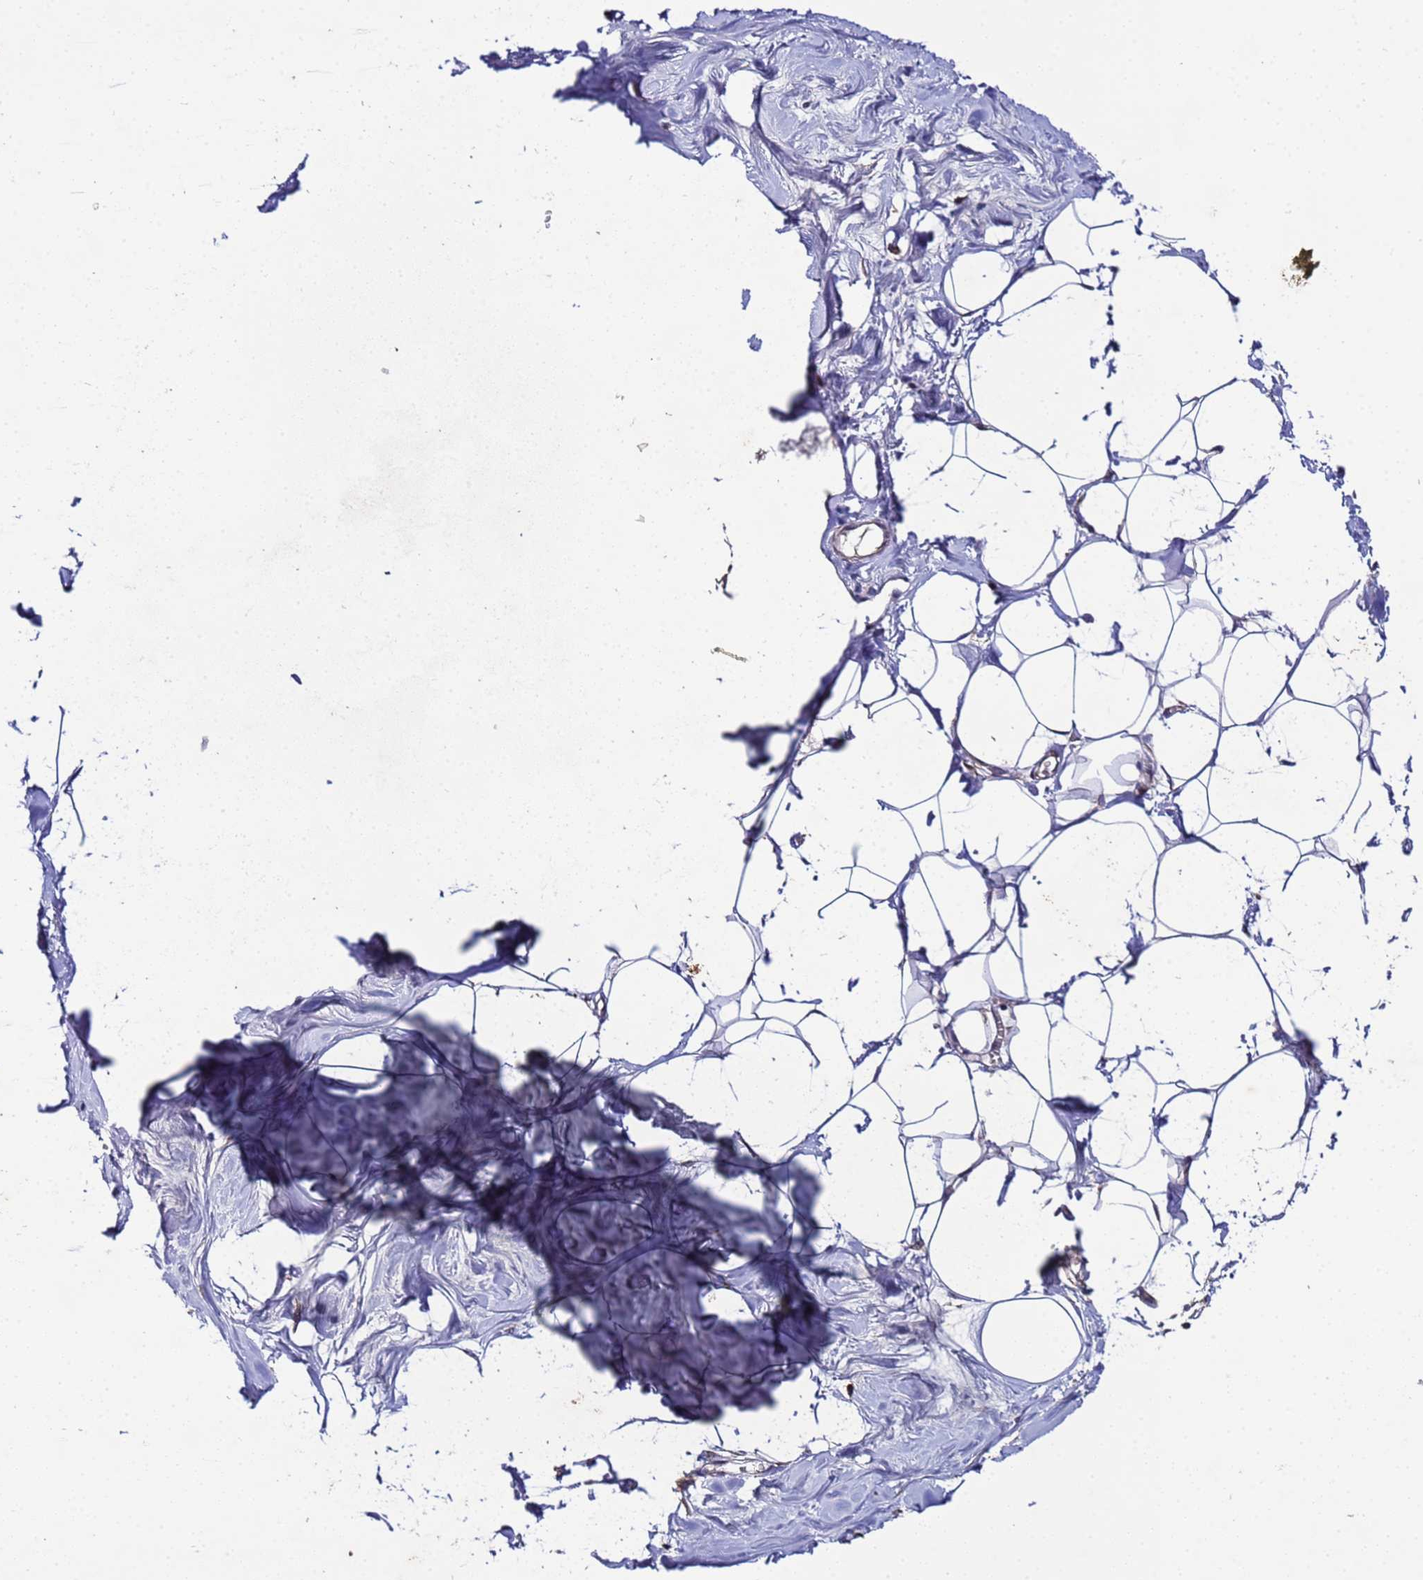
{"staining": {"intensity": "negative", "quantity": "none", "location": "none"}, "tissue": "breast", "cell_type": "Adipocytes", "image_type": "normal", "snomed": [{"axis": "morphology", "description": "Normal tissue, NOS"}, {"axis": "topography", "description": "Breast"}], "caption": "The photomicrograph demonstrates no significant expression in adipocytes of breast.", "gene": "GSPT2", "patient": {"sex": "female", "age": 27}}